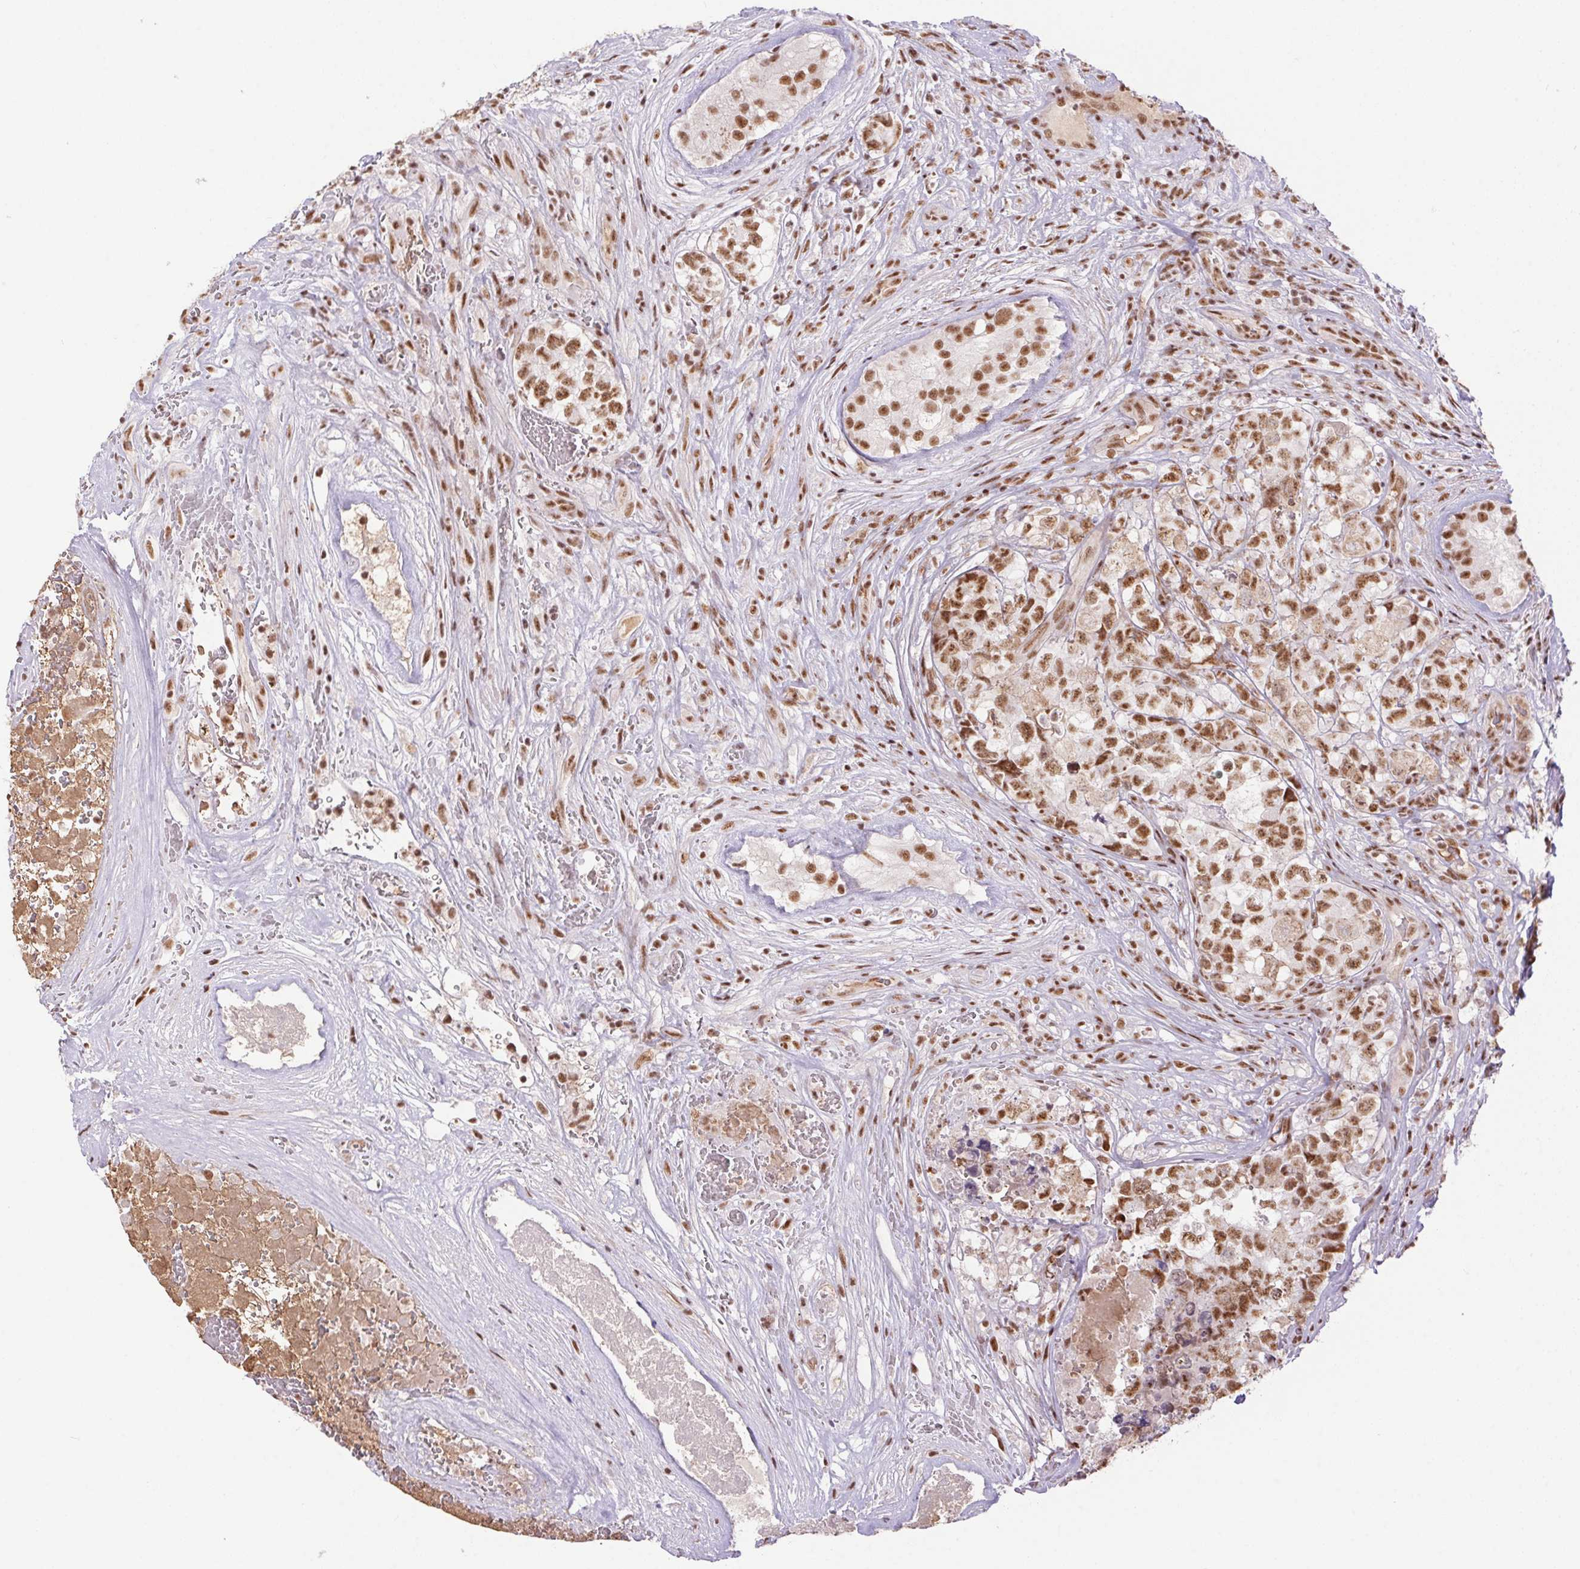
{"staining": {"intensity": "moderate", "quantity": ">75%", "location": "nuclear"}, "tissue": "testis cancer", "cell_type": "Tumor cells", "image_type": "cancer", "snomed": [{"axis": "morphology", "description": "Carcinoma, Embryonal, NOS"}, {"axis": "topography", "description": "Testis"}], "caption": "Immunohistochemistry histopathology image of embryonal carcinoma (testis) stained for a protein (brown), which exhibits medium levels of moderate nuclear expression in about >75% of tumor cells.", "gene": "DDX17", "patient": {"sex": "male", "age": 18}}